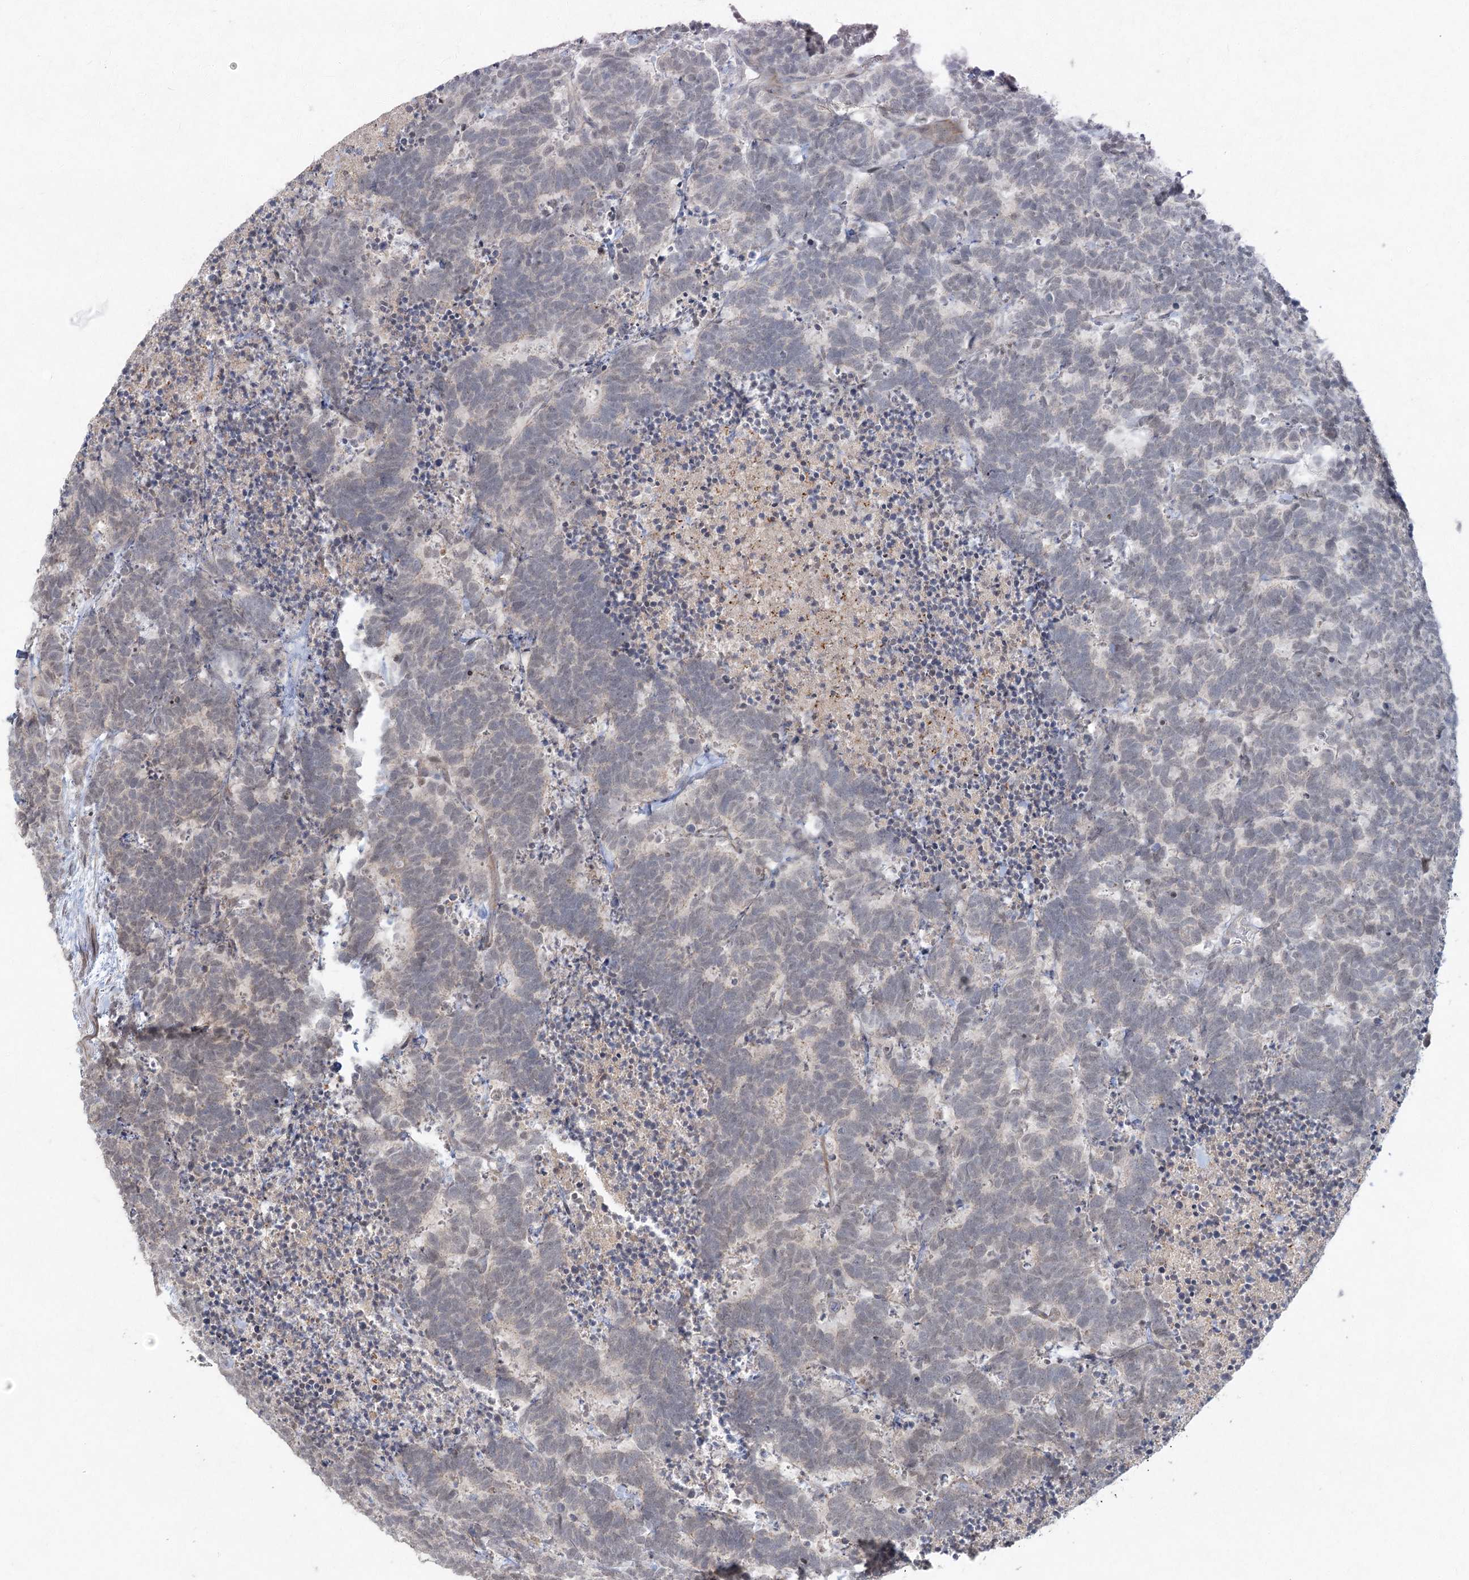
{"staining": {"intensity": "negative", "quantity": "none", "location": "none"}, "tissue": "carcinoid", "cell_type": "Tumor cells", "image_type": "cancer", "snomed": [{"axis": "morphology", "description": "Carcinoma, NOS"}, {"axis": "morphology", "description": "Carcinoid, malignant, NOS"}, {"axis": "topography", "description": "Urinary bladder"}], "caption": "This is an immunohistochemistry (IHC) micrograph of human carcinoma. There is no expression in tumor cells.", "gene": "LRP2BP", "patient": {"sex": "male", "age": 57}}